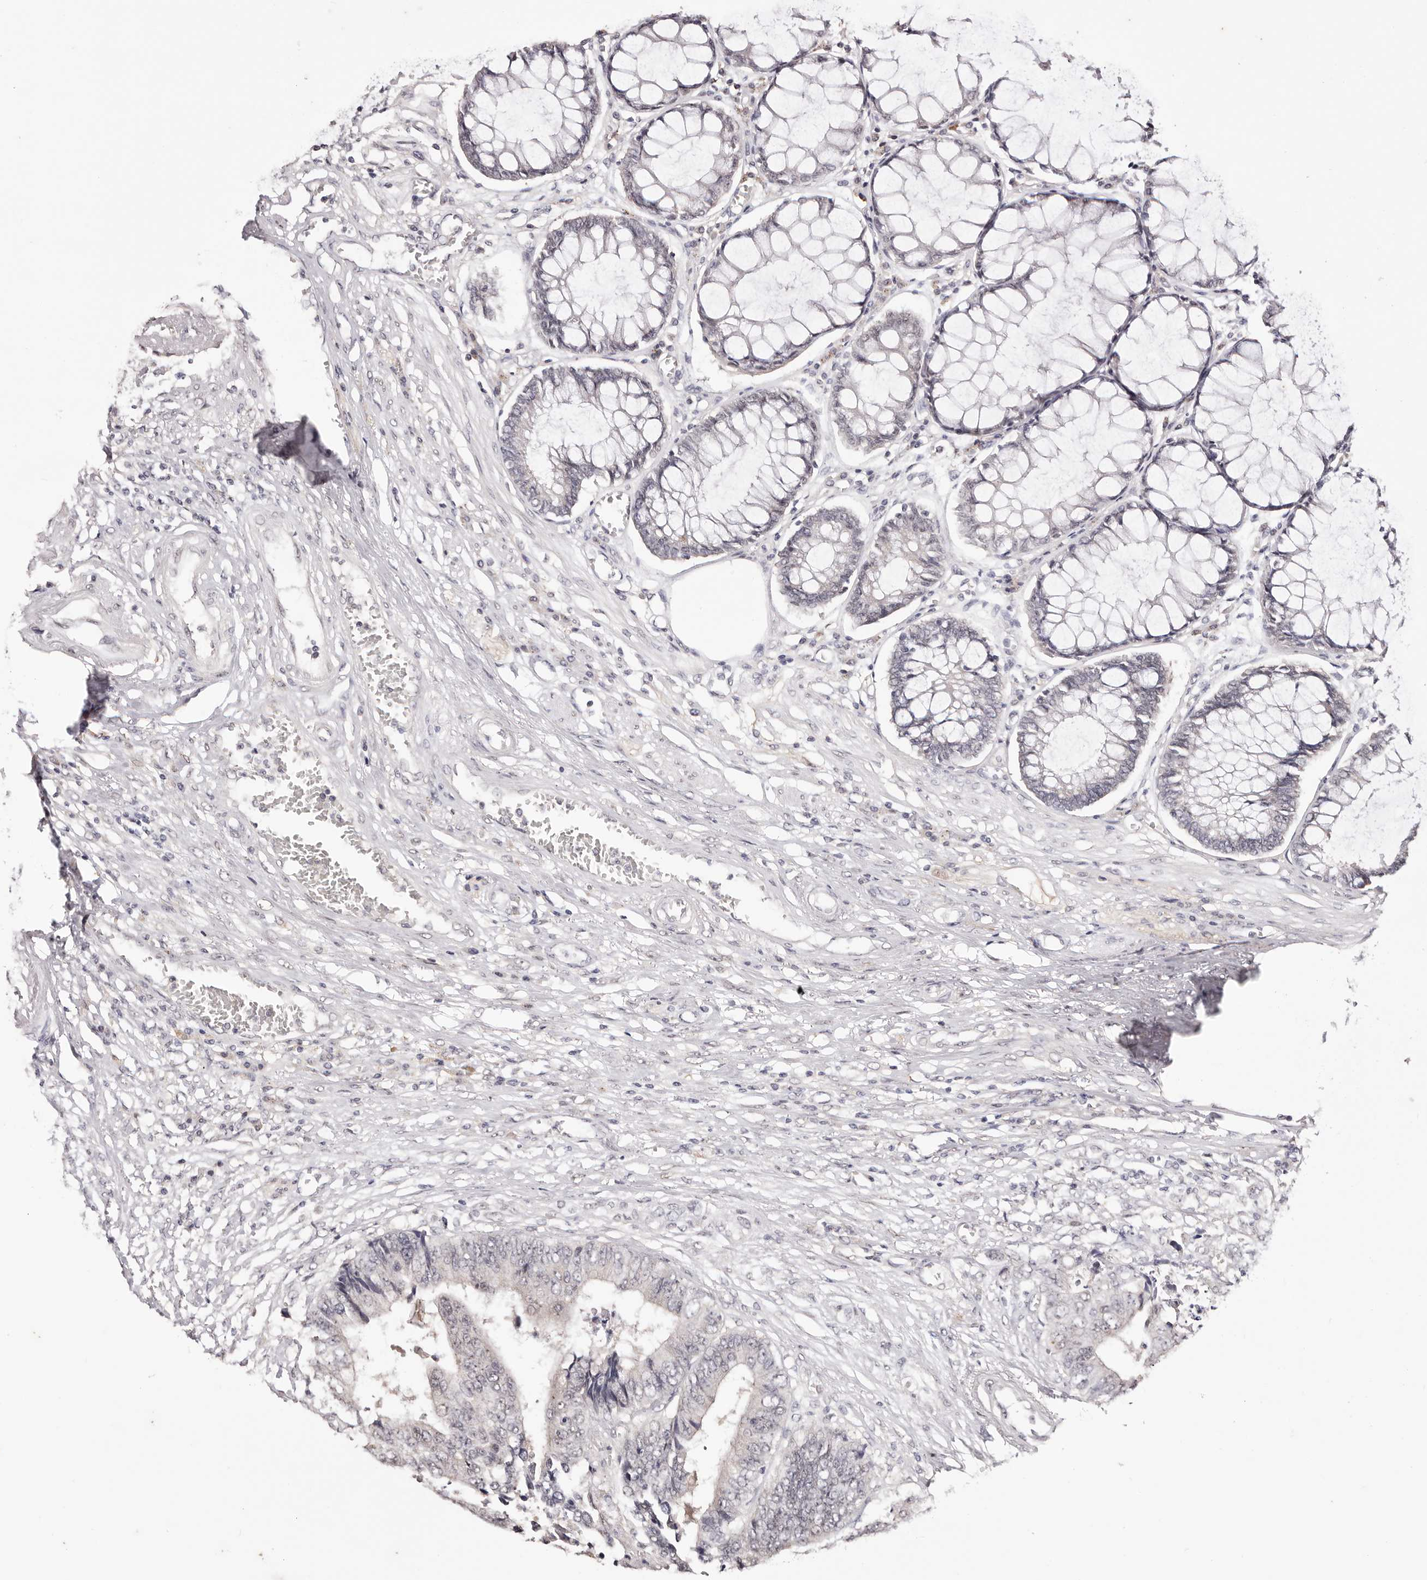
{"staining": {"intensity": "negative", "quantity": "none", "location": "none"}, "tissue": "colorectal cancer", "cell_type": "Tumor cells", "image_type": "cancer", "snomed": [{"axis": "morphology", "description": "Adenocarcinoma, NOS"}, {"axis": "topography", "description": "Rectum"}], "caption": "Immunohistochemistry (IHC) micrograph of human colorectal adenocarcinoma stained for a protein (brown), which shows no positivity in tumor cells.", "gene": "TYW3", "patient": {"sex": "male", "age": 84}}